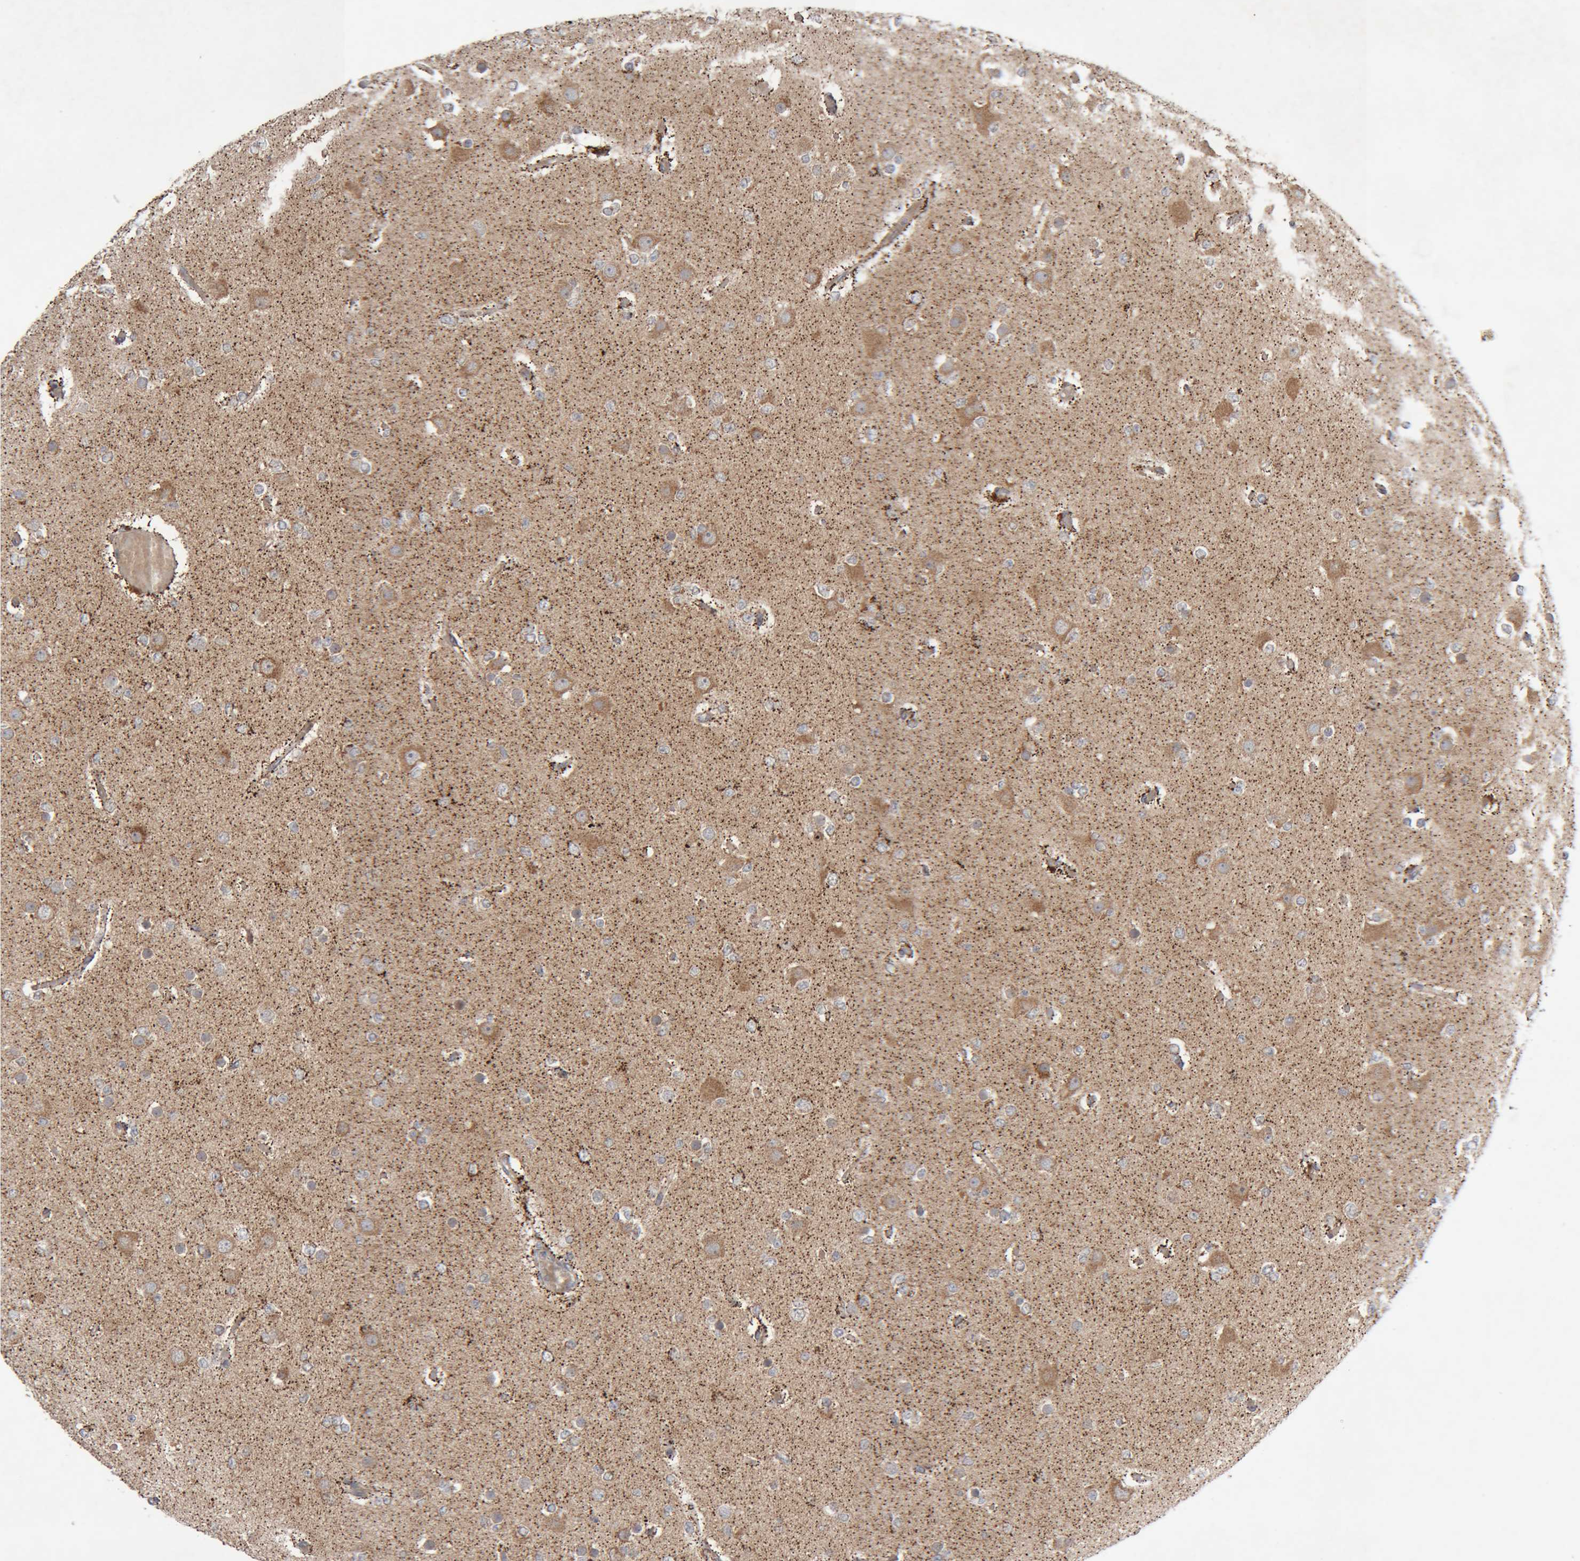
{"staining": {"intensity": "moderate", "quantity": "<25%", "location": "cytoplasmic/membranous"}, "tissue": "glioma", "cell_type": "Tumor cells", "image_type": "cancer", "snomed": [{"axis": "morphology", "description": "Glioma, malignant, Low grade"}, {"axis": "topography", "description": "Brain"}], "caption": "This histopathology image demonstrates glioma stained with IHC to label a protein in brown. The cytoplasmic/membranous of tumor cells show moderate positivity for the protein. Nuclei are counter-stained blue.", "gene": "KIF21B", "patient": {"sex": "female", "age": 22}}